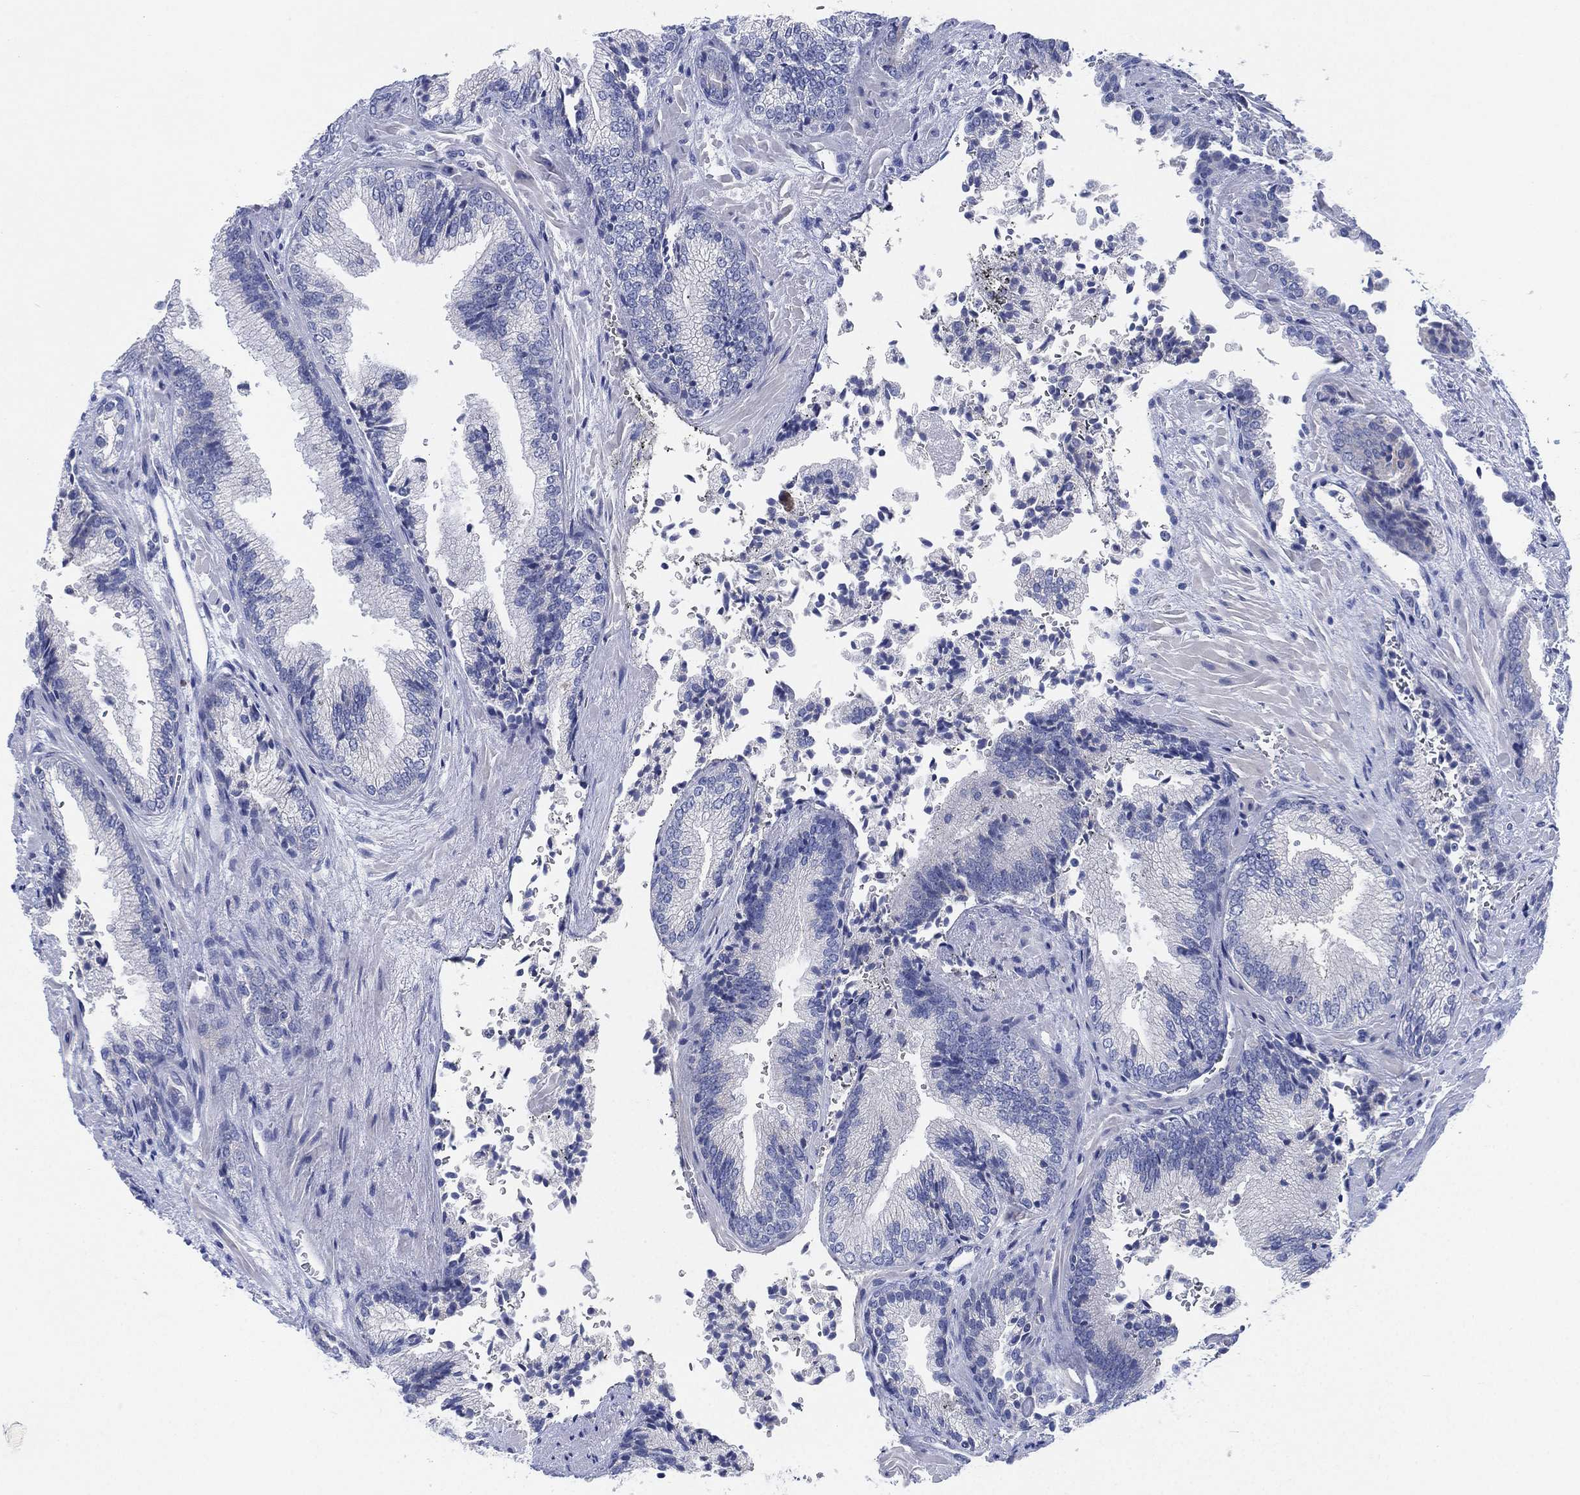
{"staining": {"intensity": "negative", "quantity": "none", "location": "none"}, "tissue": "prostate cancer", "cell_type": "Tumor cells", "image_type": "cancer", "snomed": [{"axis": "morphology", "description": "Adenocarcinoma, Low grade"}, {"axis": "topography", "description": "Prostate"}], "caption": "An image of human prostate cancer (low-grade adenocarcinoma) is negative for staining in tumor cells. The staining was performed using DAB (3,3'-diaminobenzidine) to visualize the protein expression in brown, while the nuclei were stained in blue with hematoxylin (Magnification: 20x).", "gene": "ADAD2", "patient": {"sex": "male", "age": 68}}